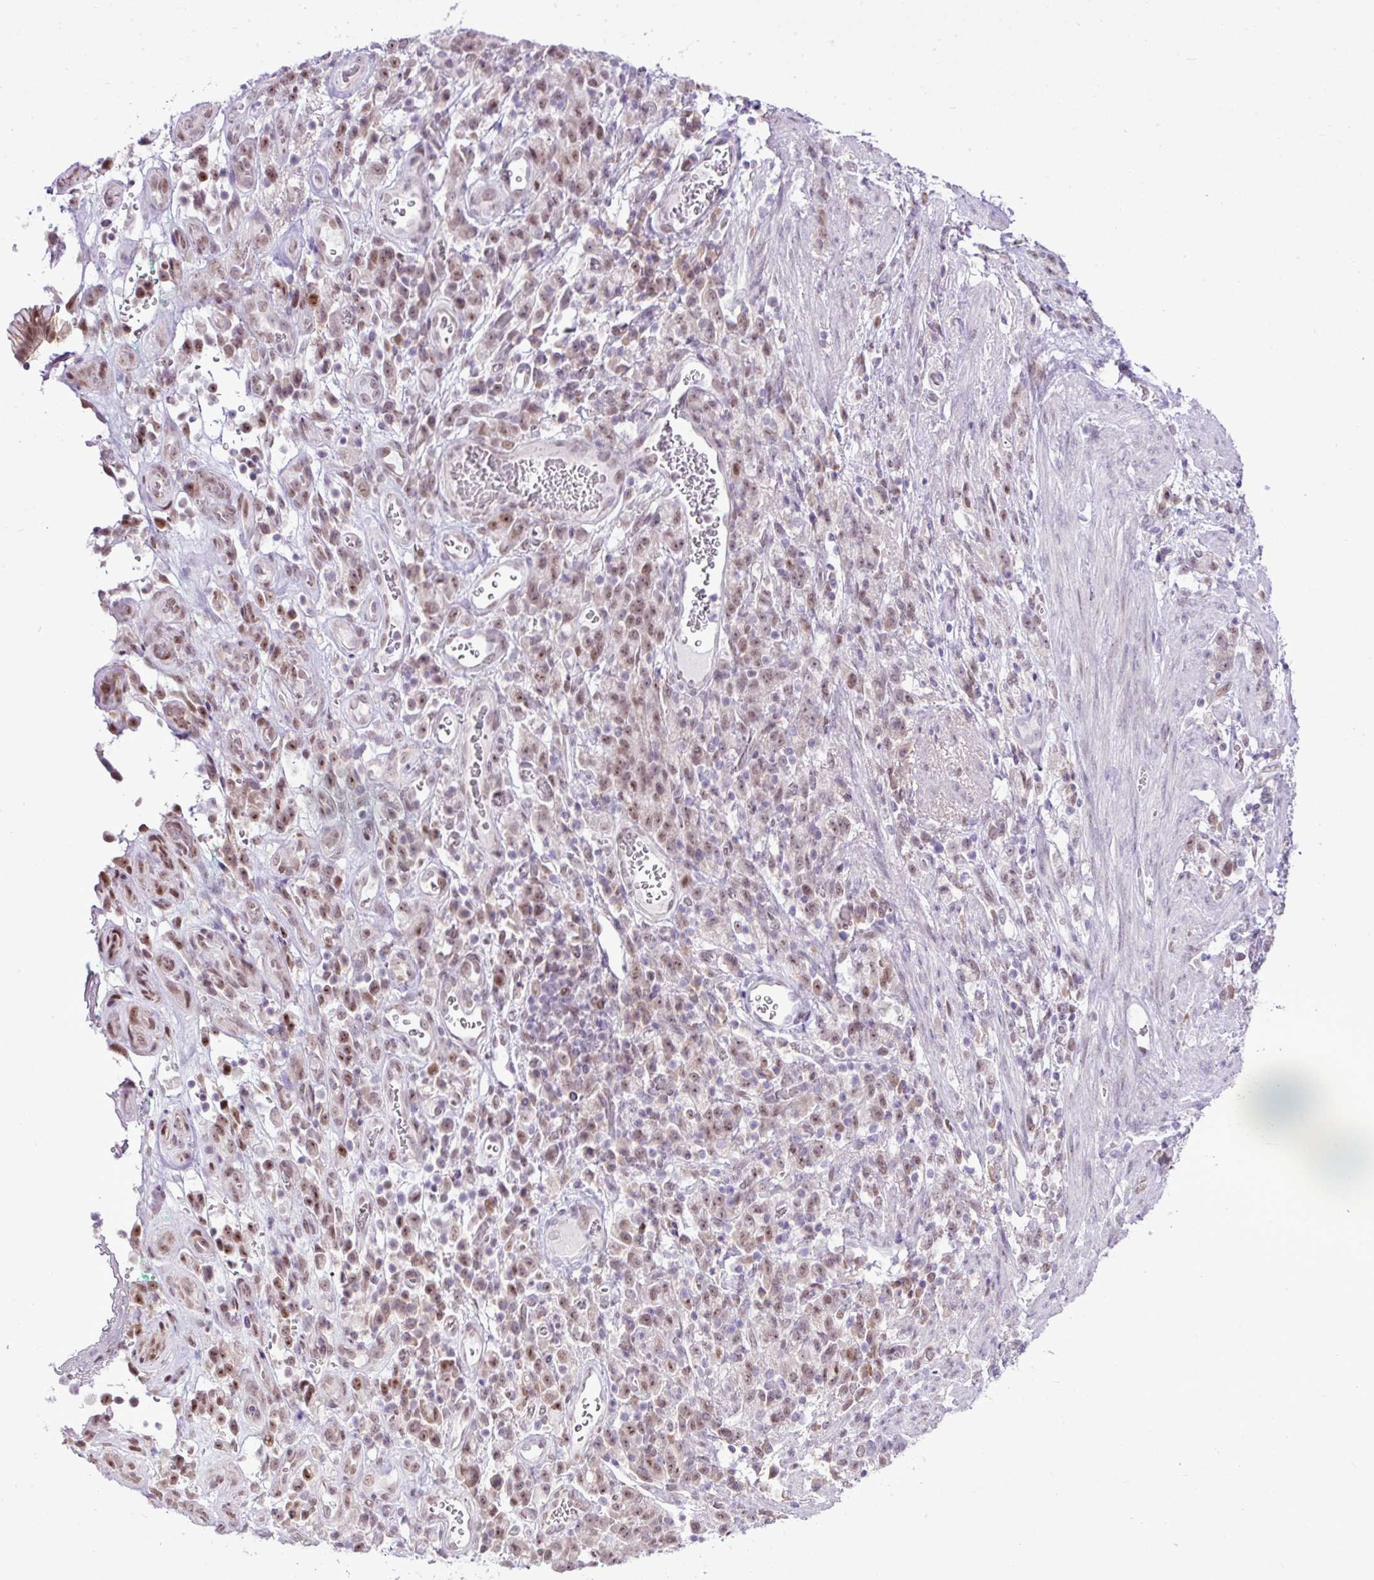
{"staining": {"intensity": "moderate", "quantity": ">75%", "location": "nuclear"}, "tissue": "stomach cancer", "cell_type": "Tumor cells", "image_type": "cancer", "snomed": [{"axis": "morphology", "description": "Adenocarcinoma, NOS"}, {"axis": "topography", "description": "Stomach"}], "caption": "A medium amount of moderate nuclear expression is present in approximately >75% of tumor cells in adenocarcinoma (stomach) tissue.", "gene": "ELOA2", "patient": {"sex": "male", "age": 77}}